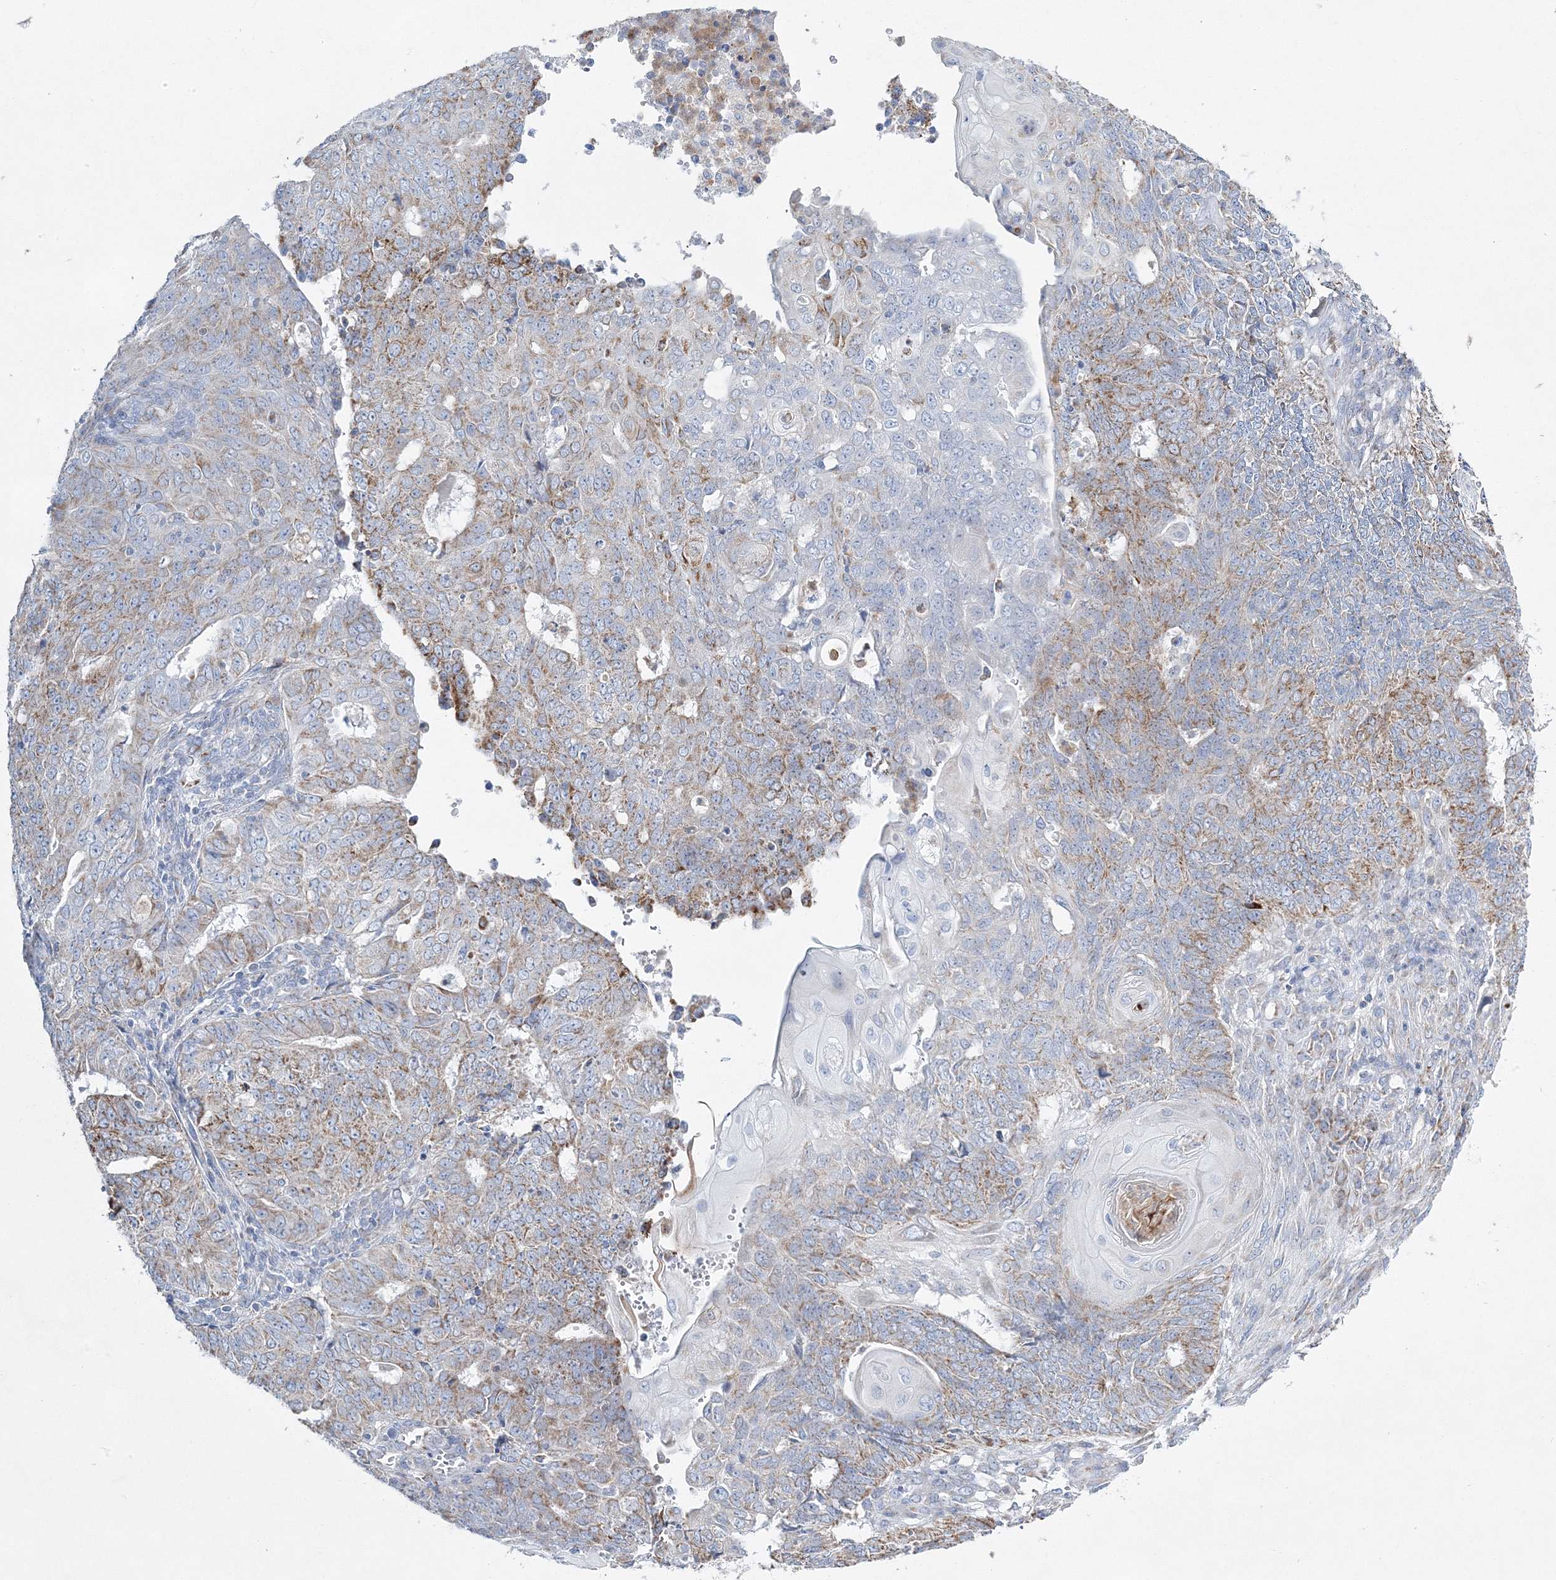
{"staining": {"intensity": "moderate", "quantity": "25%-75%", "location": "cytoplasmic/membranous"}, "tissue": "endometrial cancer", "cell_type": "Tumor cells", "image_type": "cancer", "snomed": [{"axis": "morphology", "description": "Adenocarcinoma, NOS"}, {"axis": "topography", "description": "Endometrium"}], "caption": "A high-resolution photomicrograph shows immunohistochemistry staining of endometrial cancer (adenocarcinoma), which demonstrates moderate cytoplasmic/membranous positivity in approximately 25%-75% of tumor cells.", "gene": "HIBCH", "patient": {"sex": "female", "age": 32}}